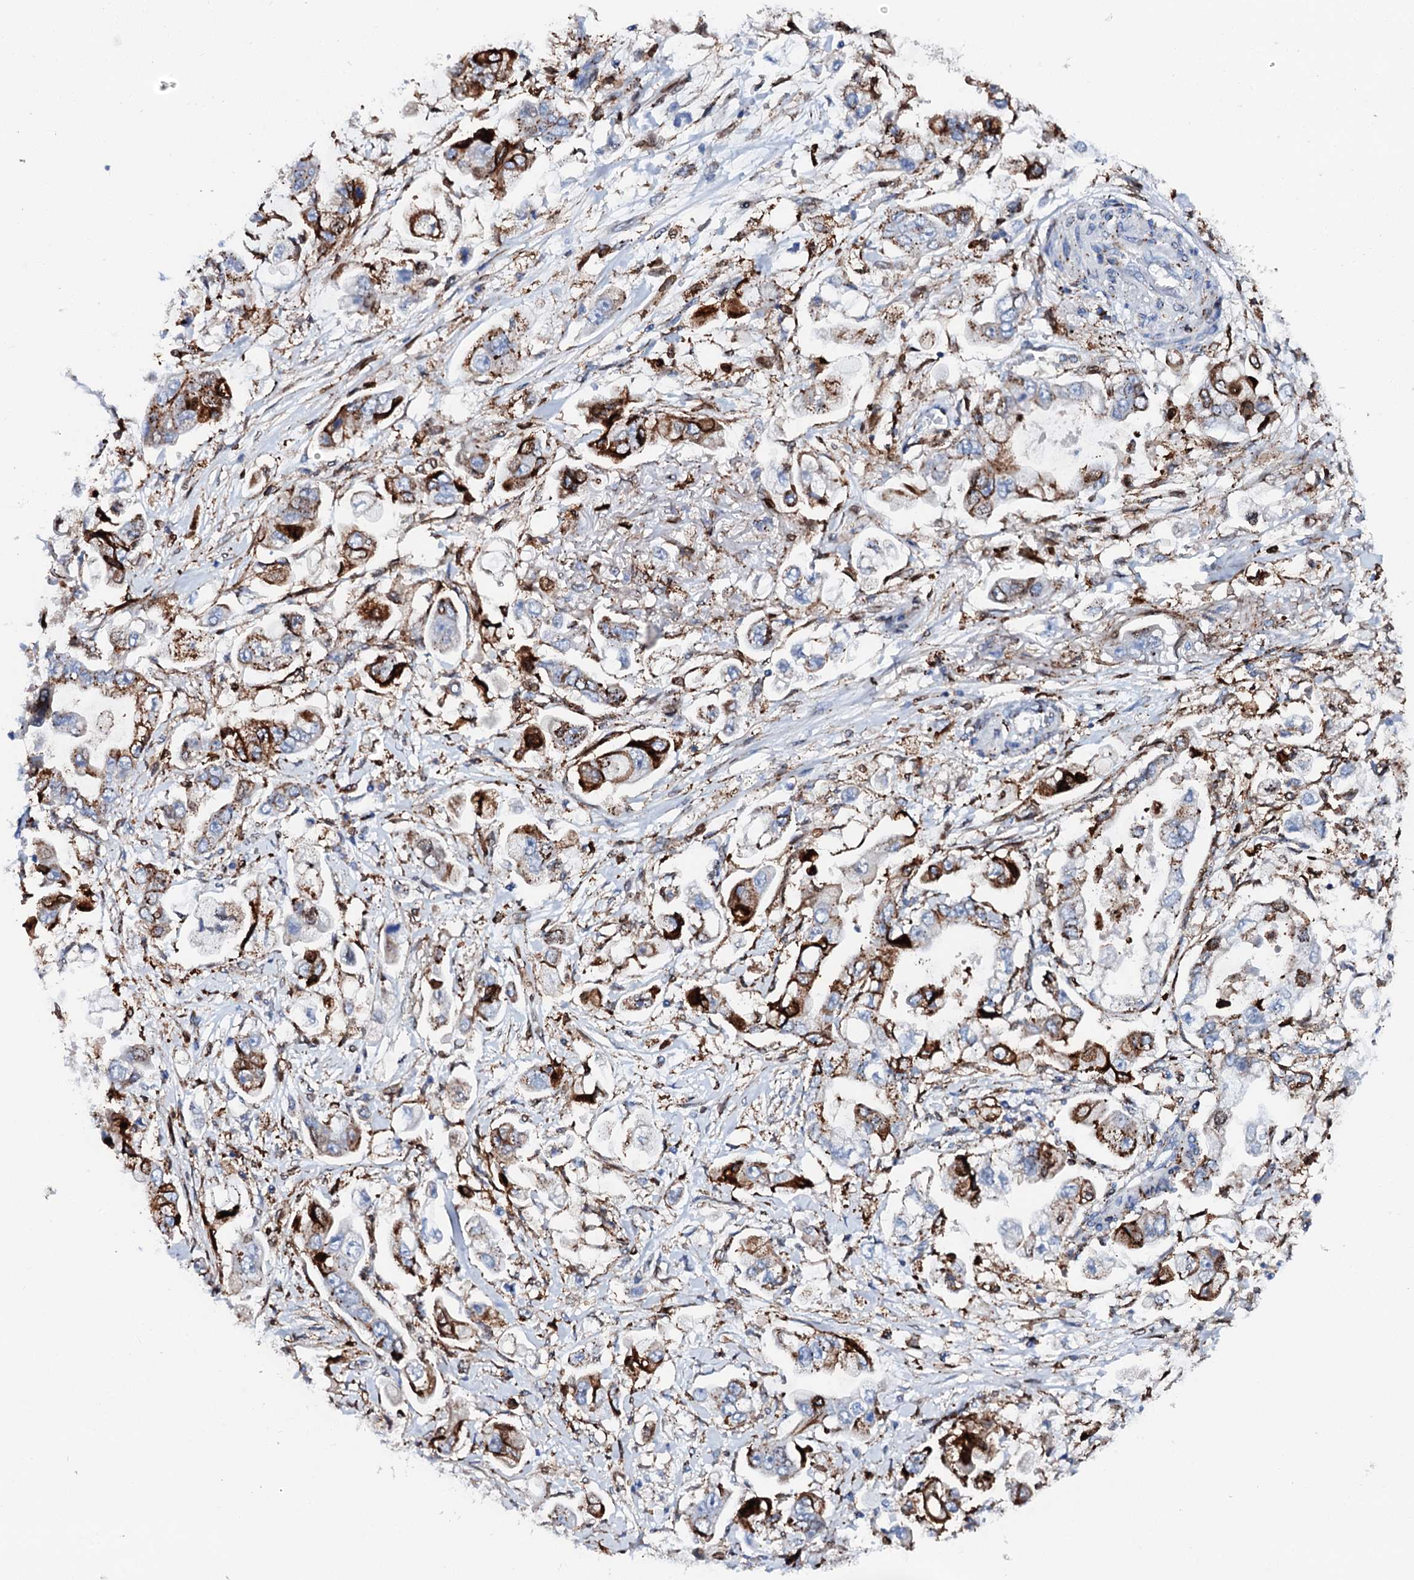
{"staining": {"intensity": "strong", "quantity": "25%-75%", "location": "cytoplasmic/membranous"}, "tissue": "stomach cancer", "cell_type": "Tumor cells", "image_type": "cancer", "snomed": [{"axis": "morphology", "description": "Adenocarcinoma, NOS"}, {"axis": "topography", "description": "Stomach"}], "caption": "Human stomach cancer stained with a brown dye reveals strong cytoplasmic/membranous positive staining in about 25%-75% of tumor cells.", "gene": "MED13L", "patient": {"sex": "male", "age": 62}}